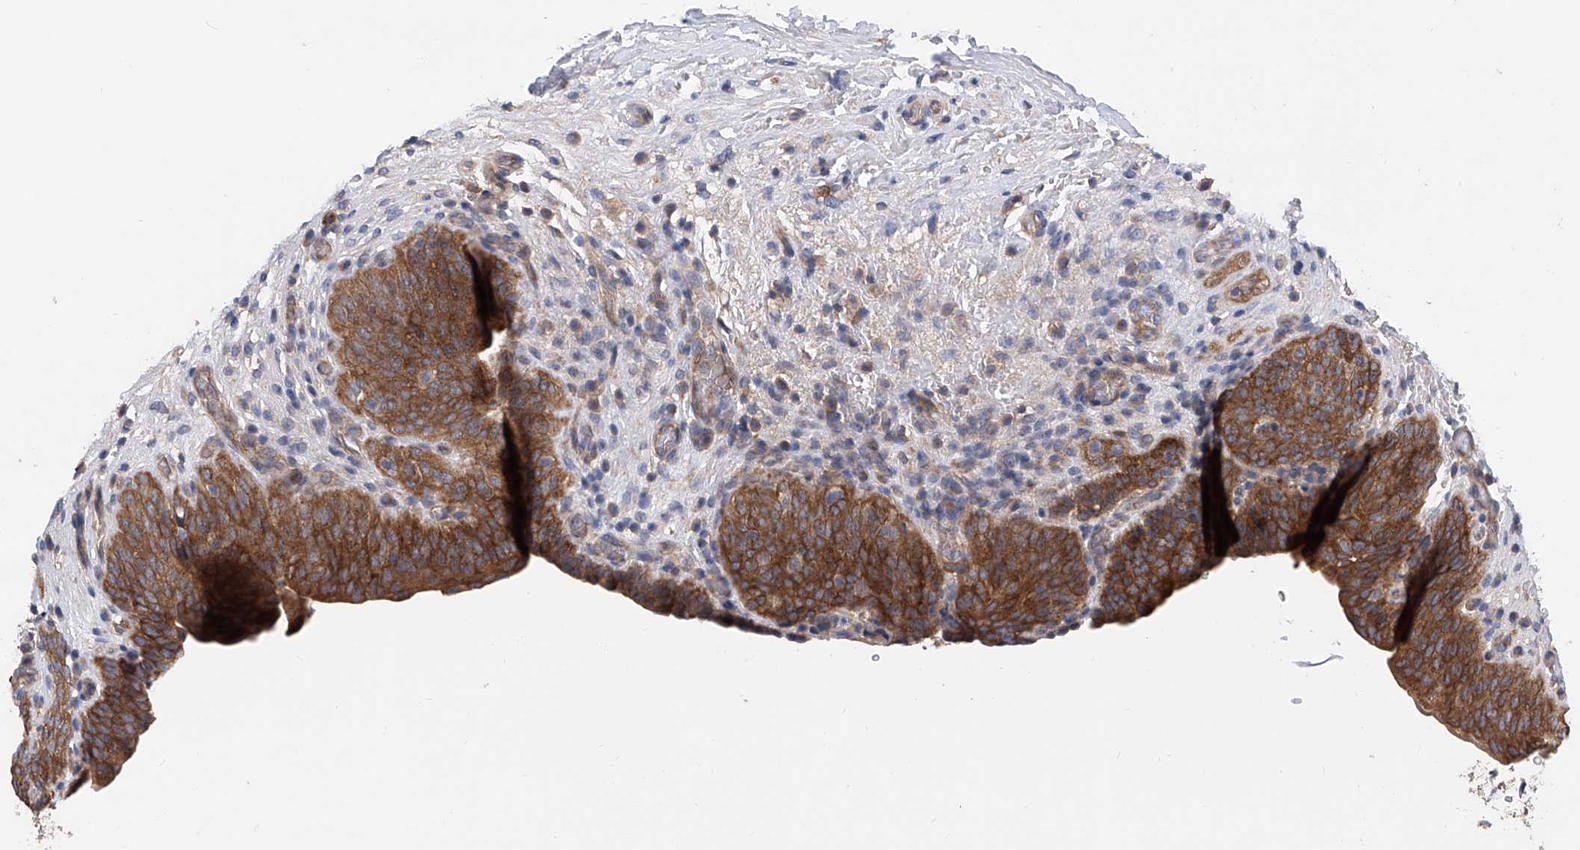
{"staining": {"intensity": "moderate", "quantity": ">75%", "location": "cytoplasmic/membranous"}, "tissue": "urinary bladder", "cell_type": "Urothelial cells", "image_type": "normal", "snomed": [{"axis": "morphology", "description": "Normal tissue, NOS"}, {"axis": "topography", "description": "Urinary bladder"}], "caption": "This is a micrograph of immunohistochemistry staining of benign urinary bladder, which shows moderate staining in the cytoplasmic/membranous of urothelial cells.", "gene": "PTK2", "patient": {"sex": "male", "age": 83}}